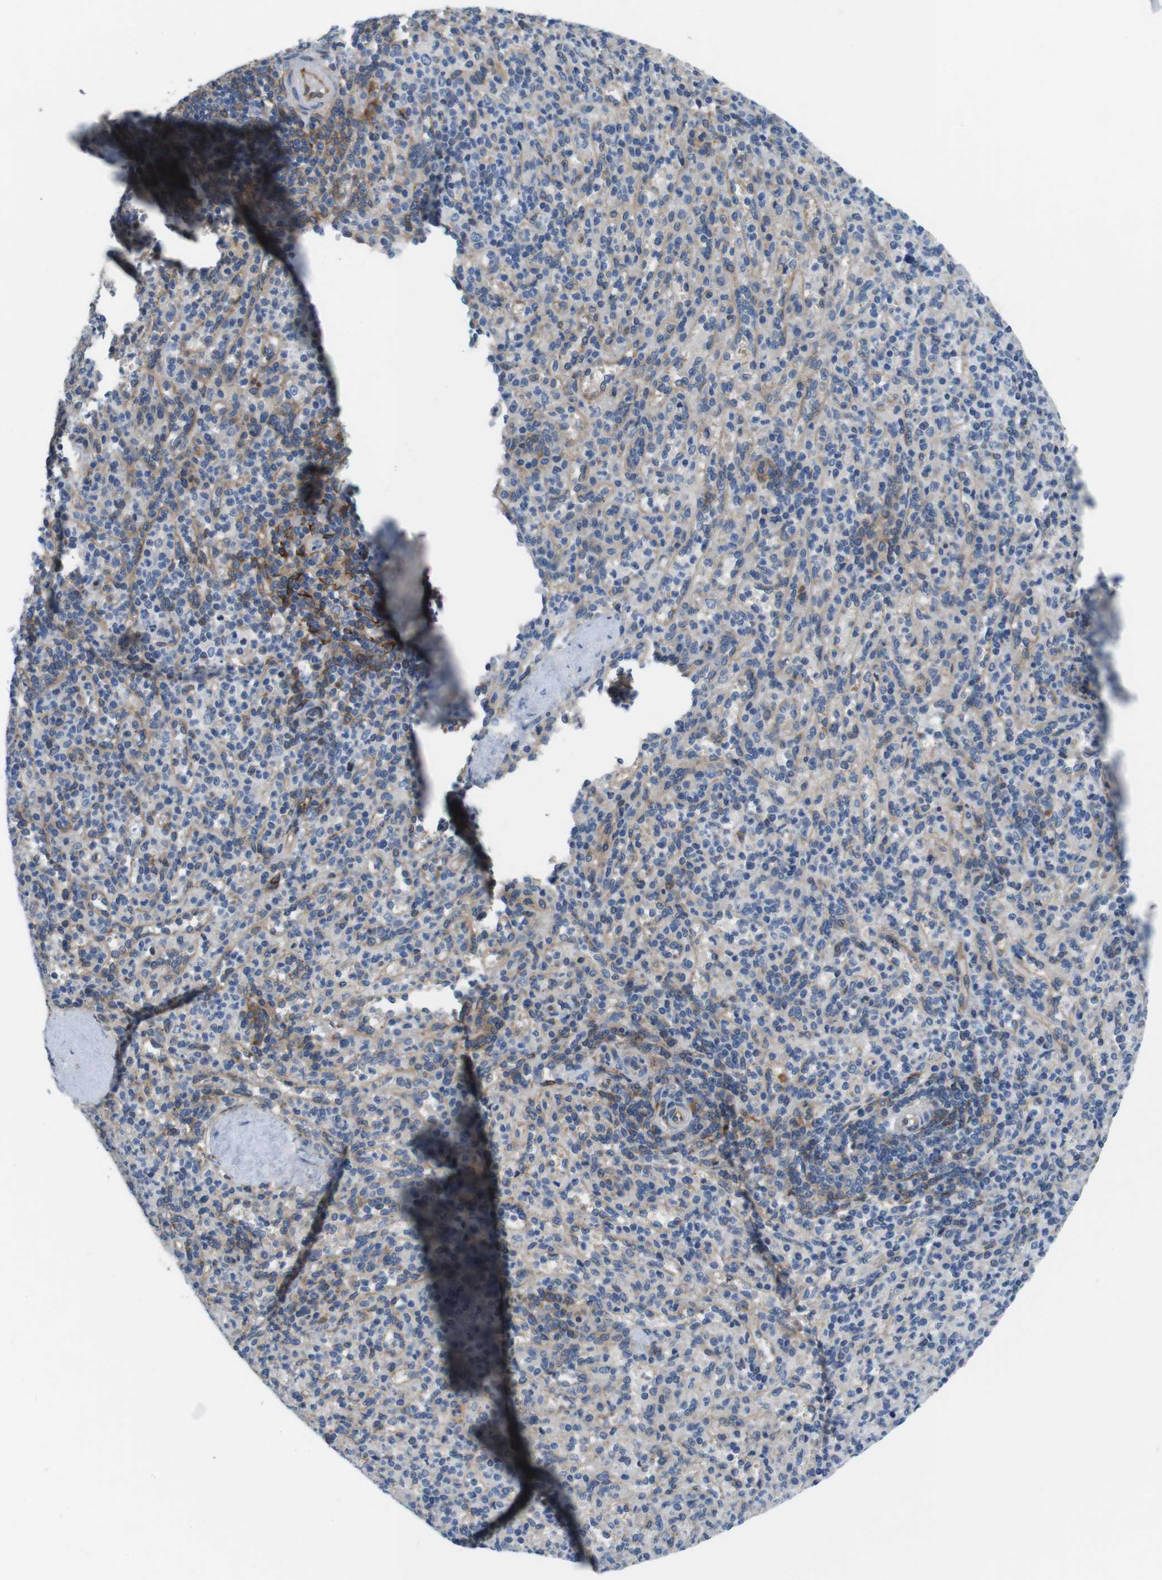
{"staining": {"intensity": "weak", "quantity": "<25%", "location": "cytoplasmic/membranous"}, "tissue": "spleen", "cell_type": "Cells in red pulp", "image_type": "normal", "snomed": [{"axis": "morphology", "description": "Normal tissue, NOS"}, {"axis": "topography", "description": "Spleen"}], "caption": "Immunohistochemistry (IHC) image of normal spleen: human spleen stained with DAB exhibits no significant protein positivity in cells in red pulp.", "gene": "DCLK1", "patient": {"sex": "male", "age": 36}}